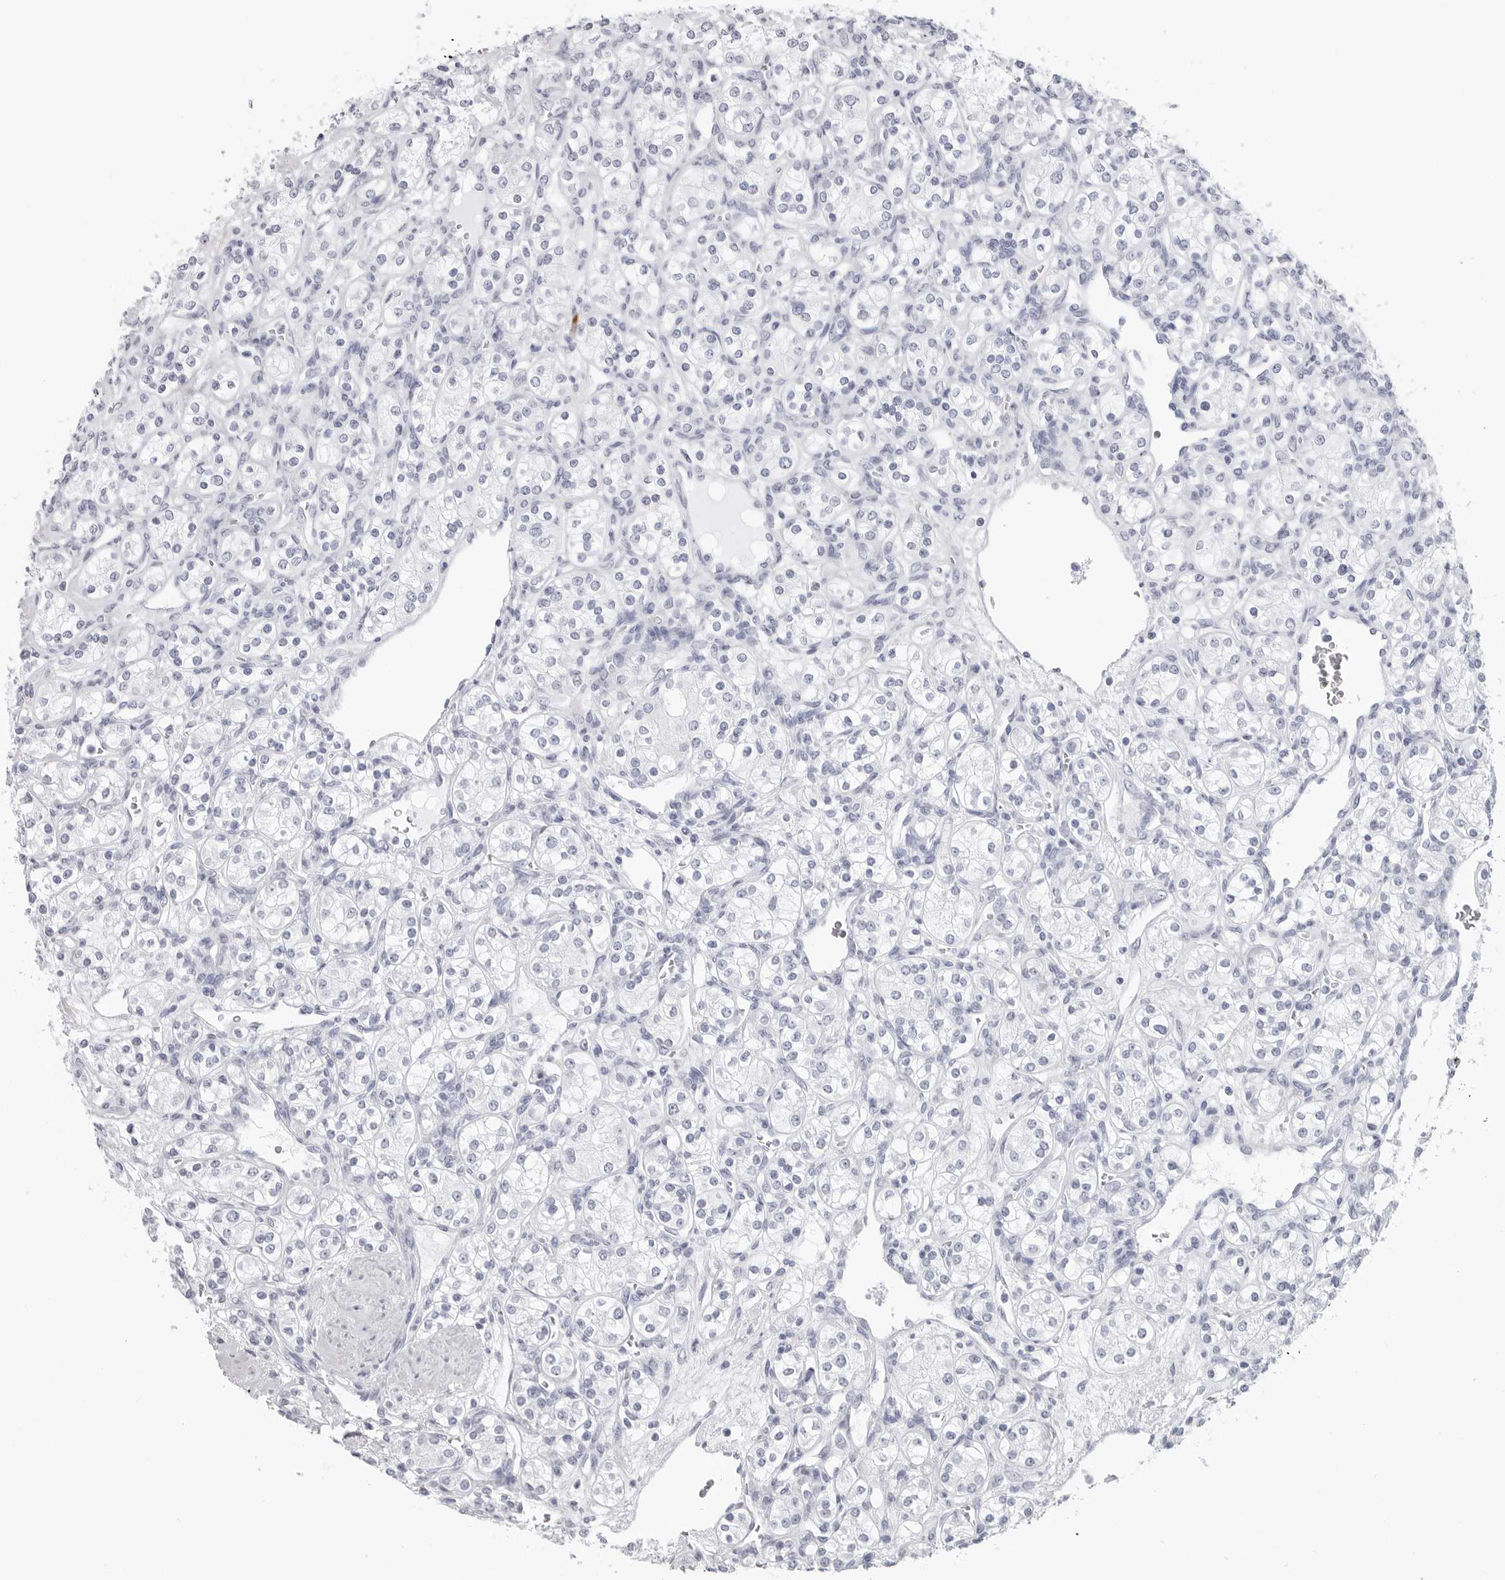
{"staining": {"intensity": "negative", "quantity": "none", "location": "none"}, "tissue": "renal cancer", "cell_type": "Tumor cells", "image_type": "cancer", "snomed": [{"axis": "morphology", "description": "Adenocarcinoma, NOS"}, {"axis": "topography", "description": "Kidney"}], "caption": "Immunohistochemistry of renal cancer (adenocarcinoma) shows no positivity in tumor cells. The staining was performed using DAB to visualize the protein expression in brown, while the nuclei were stained in blue with hematoxylin (Magnification: 20x).", "gene": "CST2", "patient": {"sex": "male", "age": 77}}